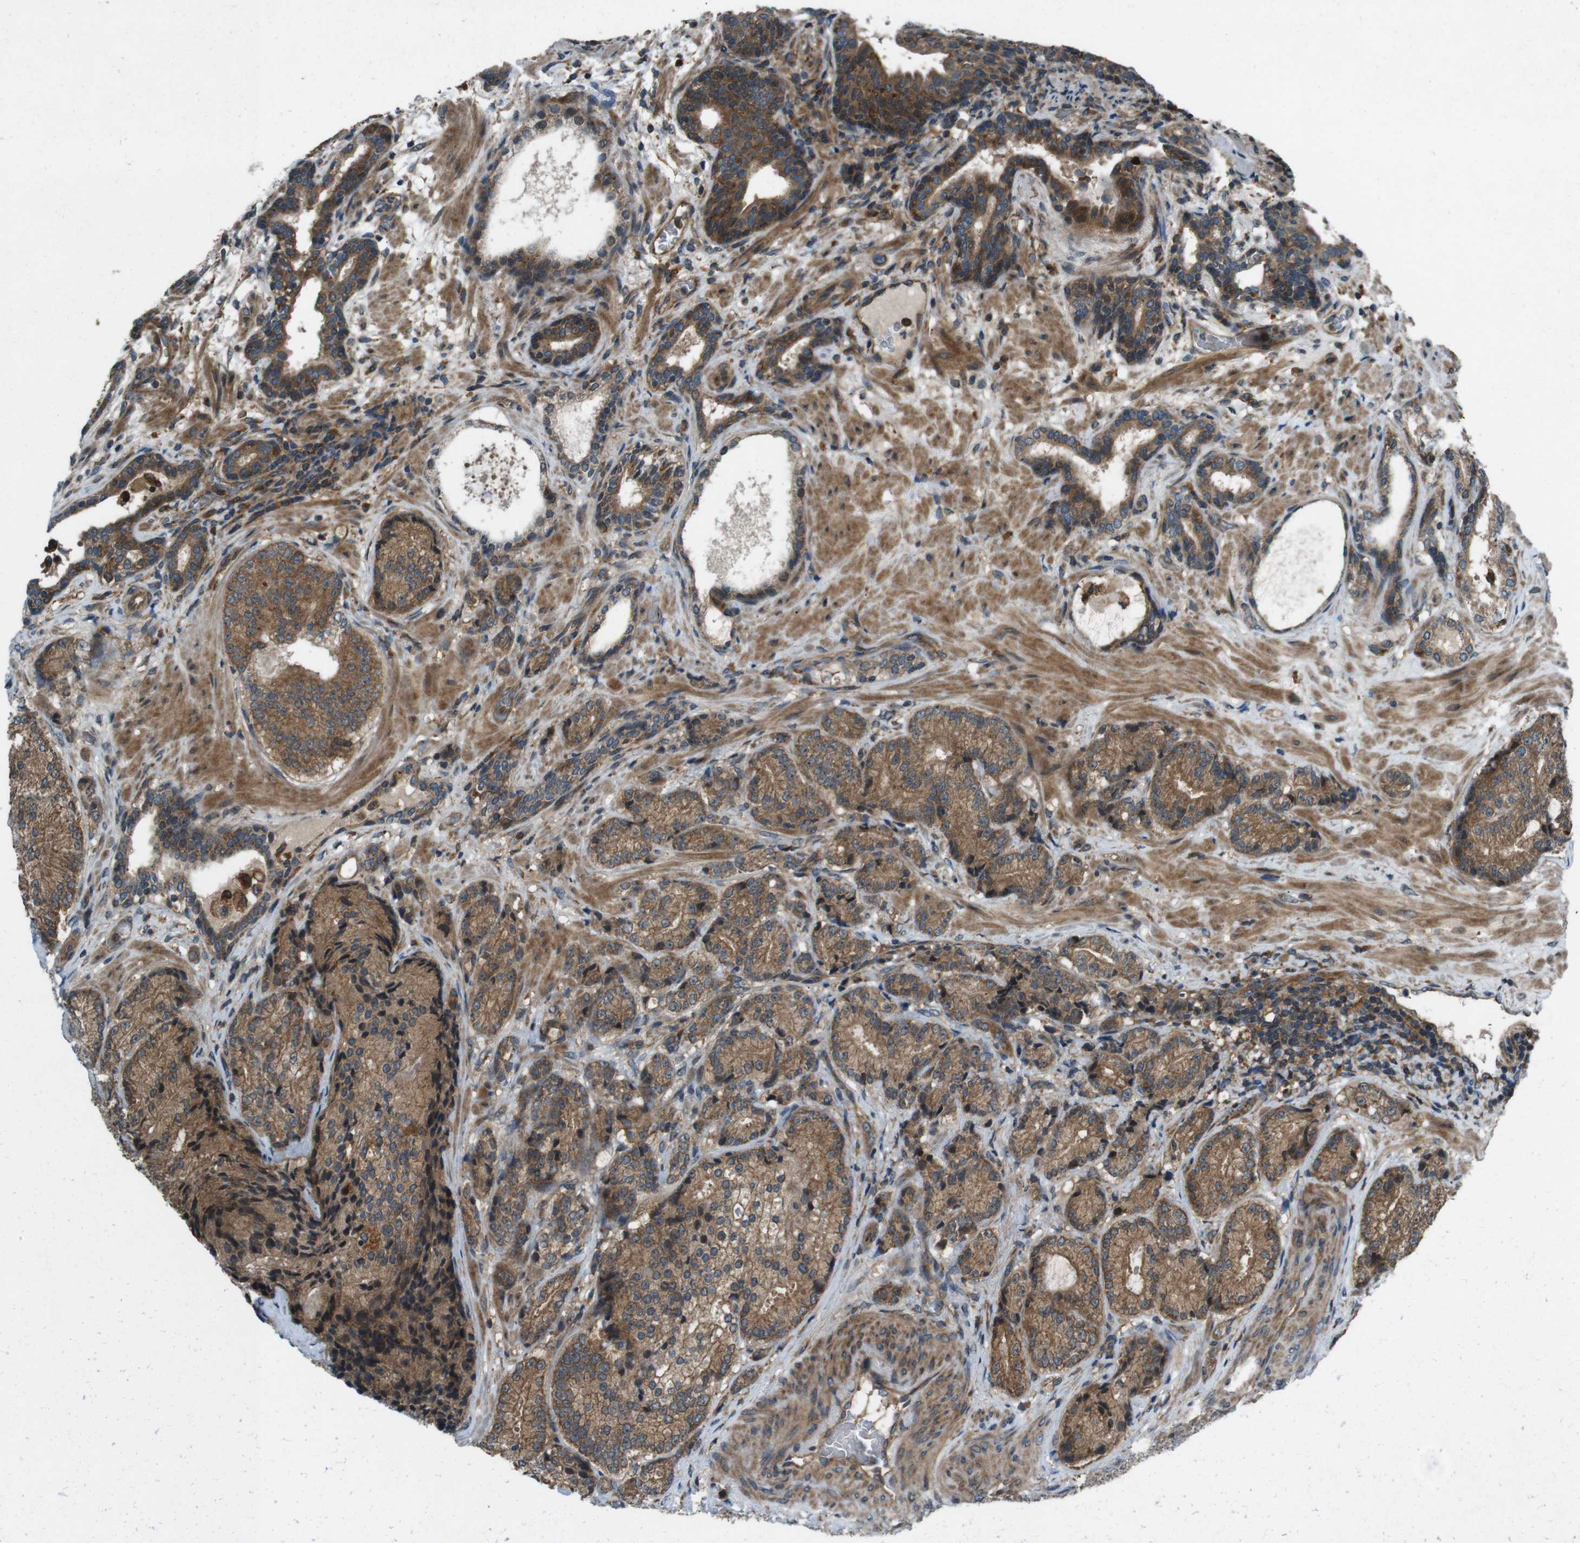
{"staining": {"intensity": "moderate", "quantity": ">75%", "location": "cytoplasmic/membranous"}, "tissue": "prostate cancer", "cell_type": "Tumor cells", "image_type": "cancer", "snomed": [{"axis": "morphology", "description": "Adenocarcinoma, High grade"}, {"axis": "topography", "description": "Prostate"}], "caption": "DAB immunohistochemical staining of human prostate cancer demonstrates moderate cytoplasmic/membranous protein positivity in about >75% of tumor cells.", "gene": "SLC27A4", "patient": {"sex": "male", "age": 61}}